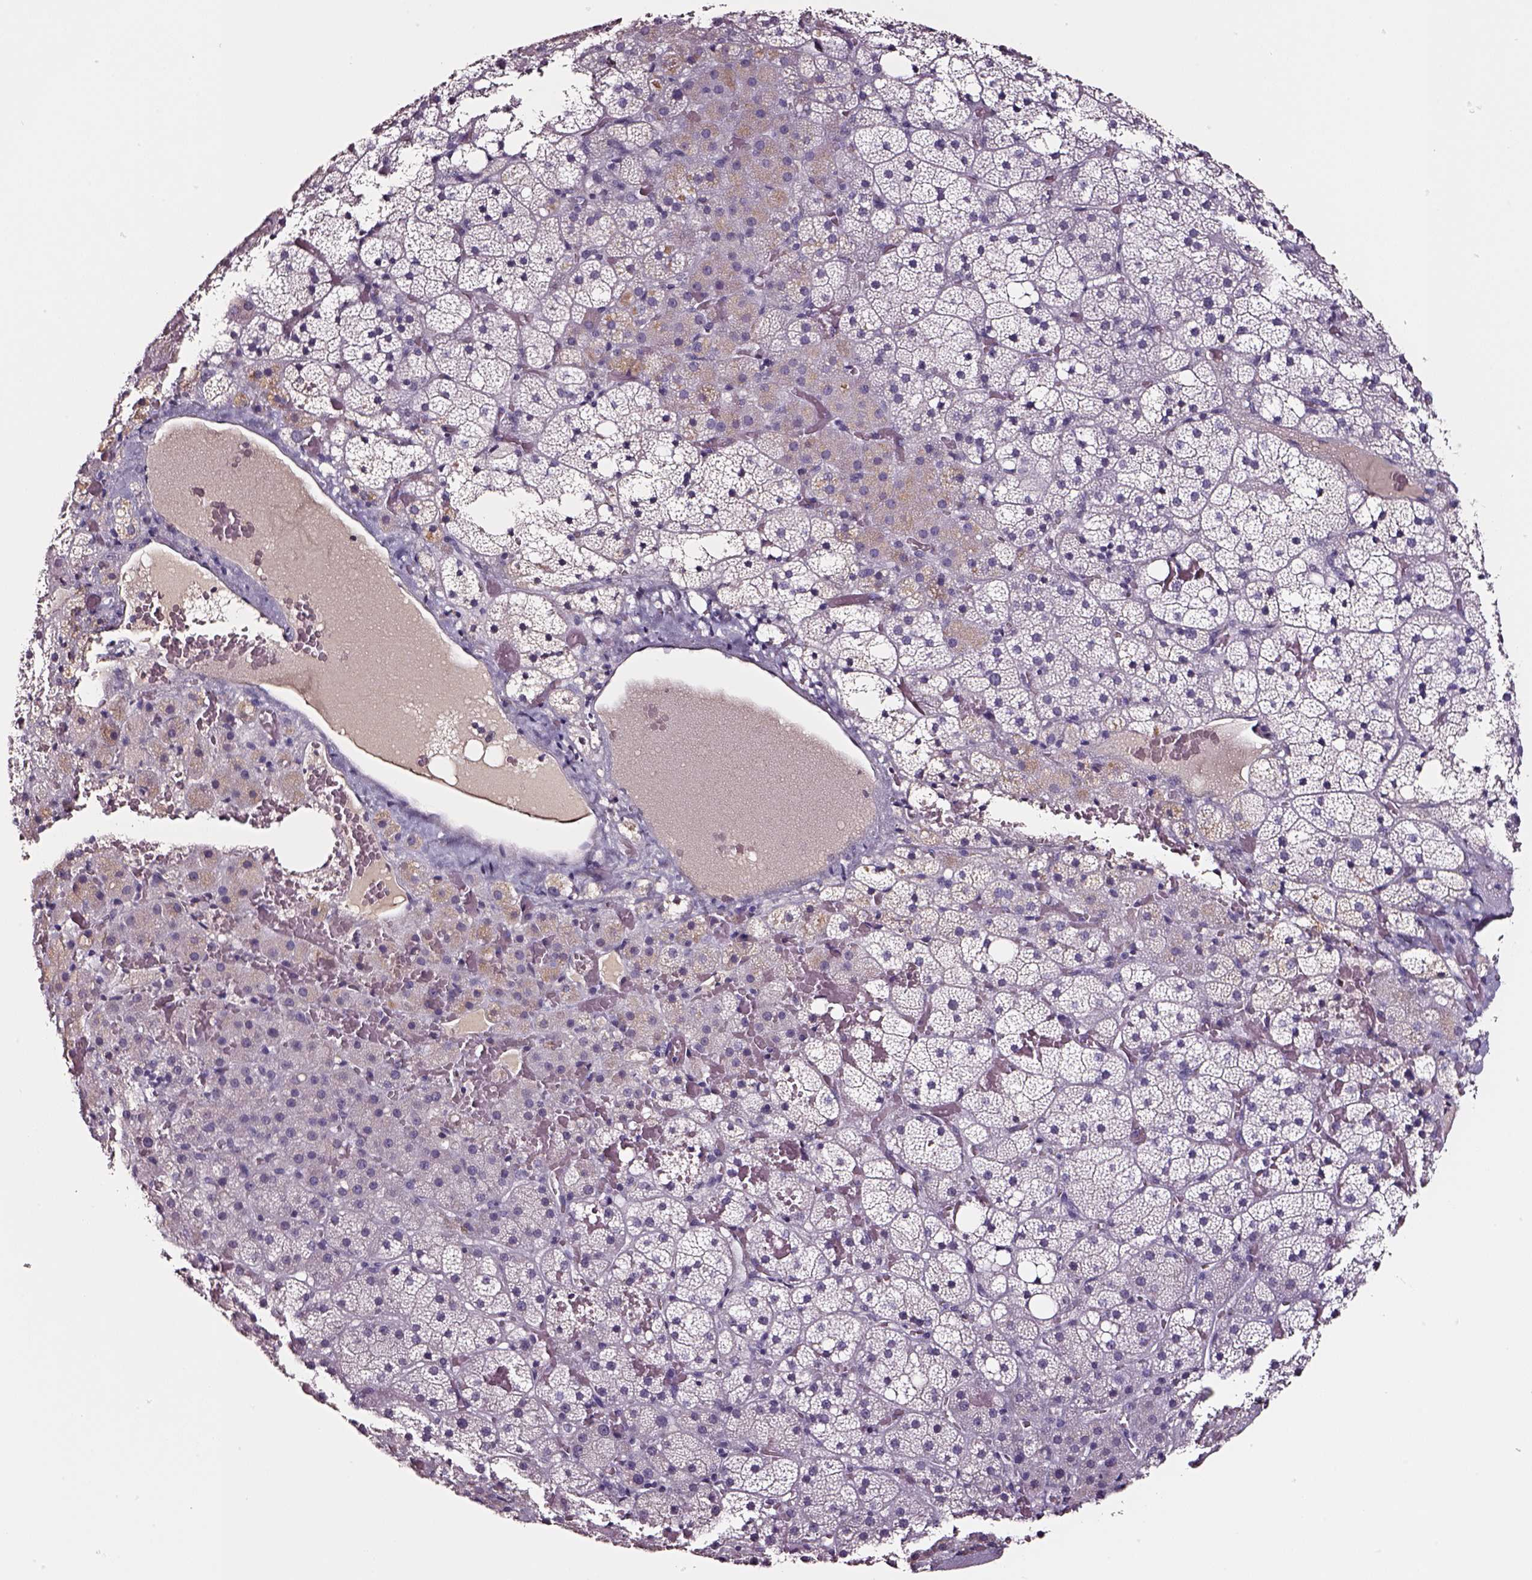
{"staining": {"intensity": "negative", "quantity": "none", "location": "none"}, "tissue": "adrenal gland", "cell_type": "Glandular cells", "image_type": "normal", "snomed": [{"axis": "morphology", "description": "Normal tissue, NOS"}, {"axis": "topography", "description": "Adrenal gland"}], "caption": "Micrograph shows no protein expression in glandular cells of unremarkable adrenal gland. Nuclei are stained in blue.", "gene": "SMIM17", "patient": {"sex": "male", "age": 53}}